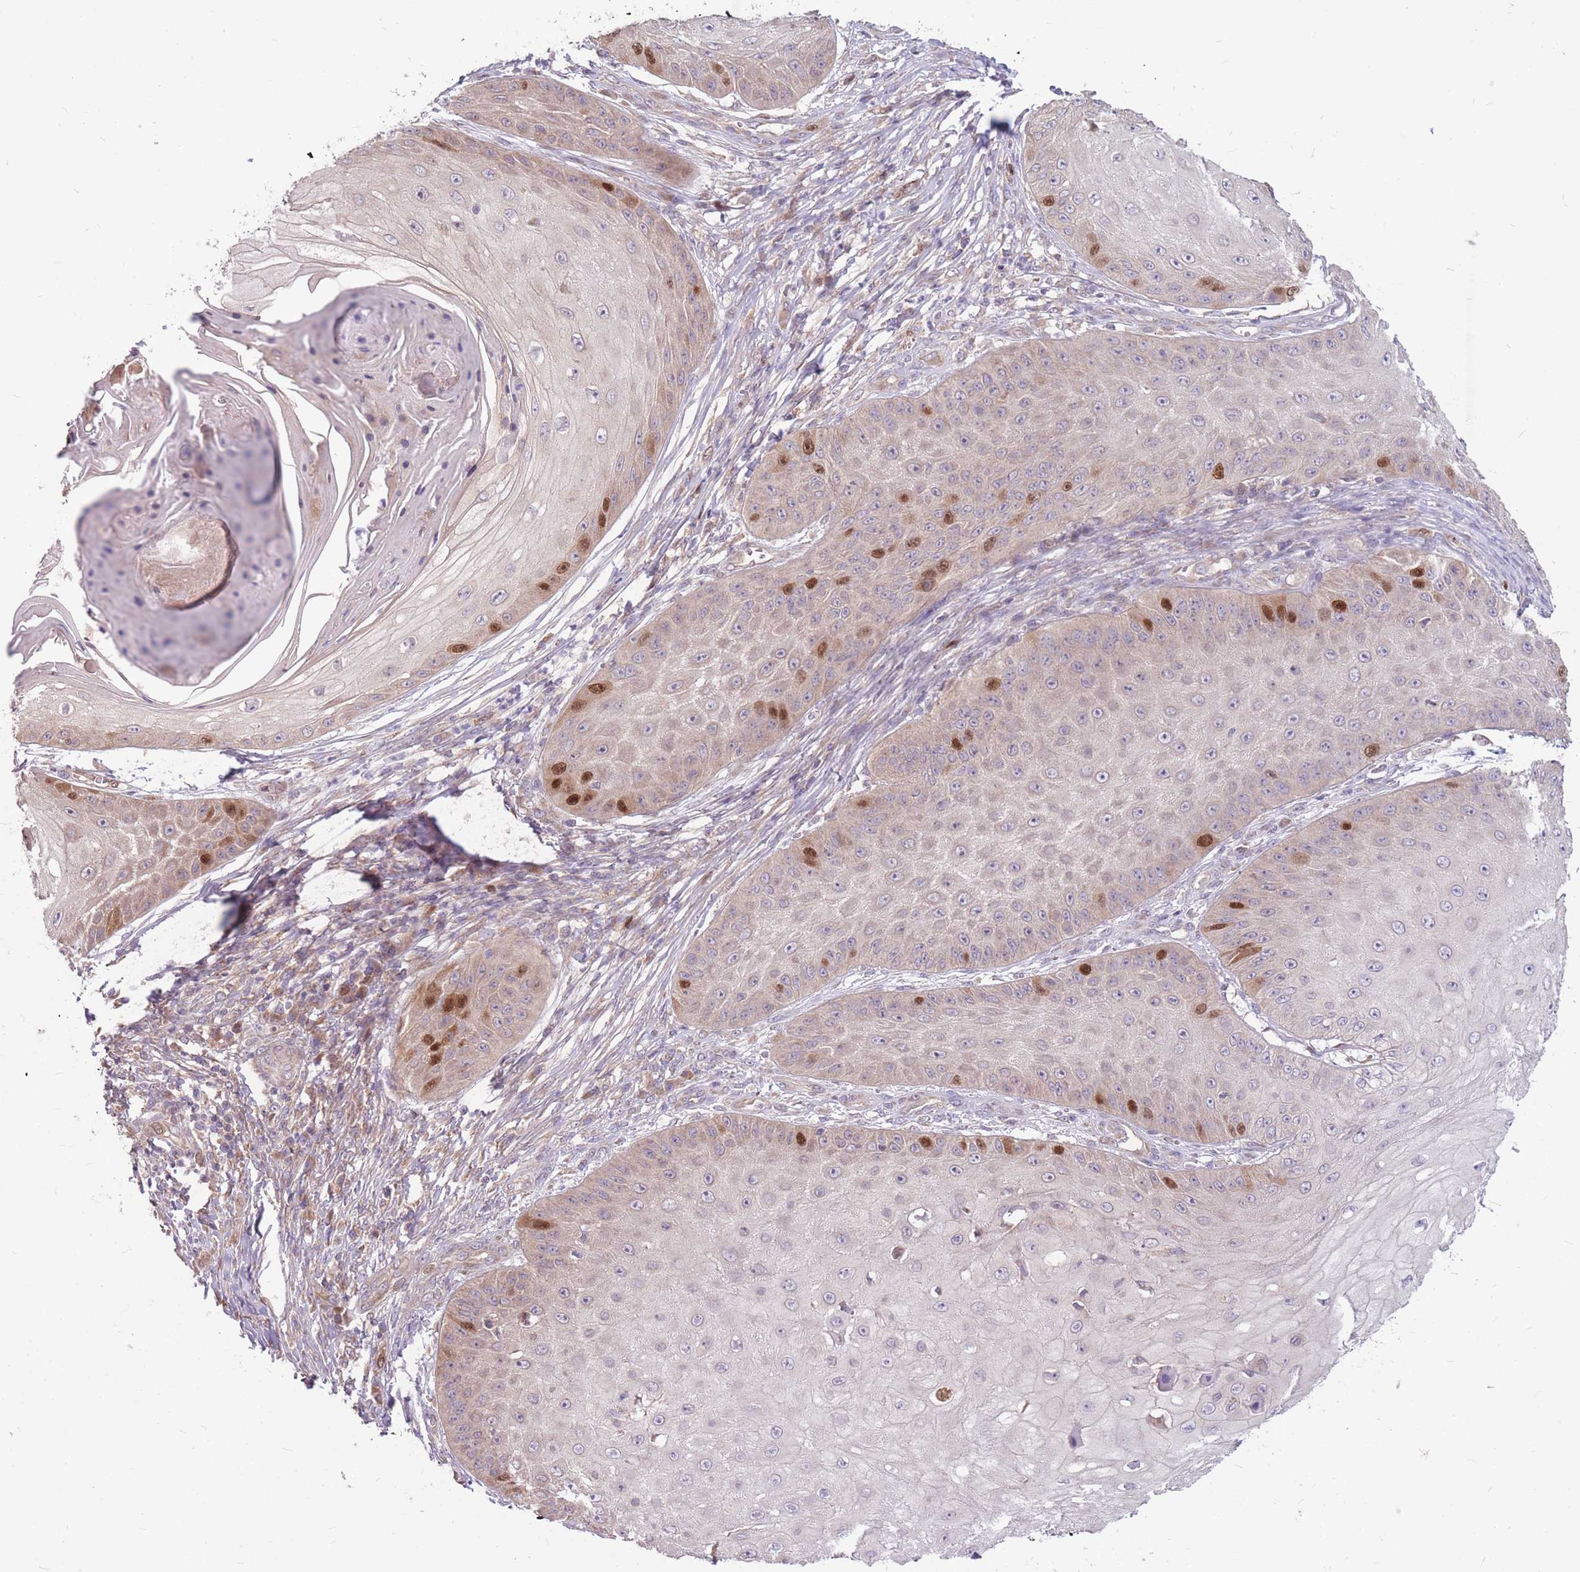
{"staining": {"intensity": "strong", "quantity": "<25%", "location": "nuclear"}, "tissue": "skin cancer", "cell_type": "Tumor cells", "image_type": "cancer", "snomed": [{"axis": "morphology", "description": "Squamous cell carcinoma, NOS"}, {"axis": "topography", "description": "Skin"}], "caption": "This is an image of immunohistochemistry staining of skin squamous cell carcinoma, which shows strong positivity in the nuclear of tumor cells.", "gene": "GMNN", "patient": {"sex": "male", "age": 70}}